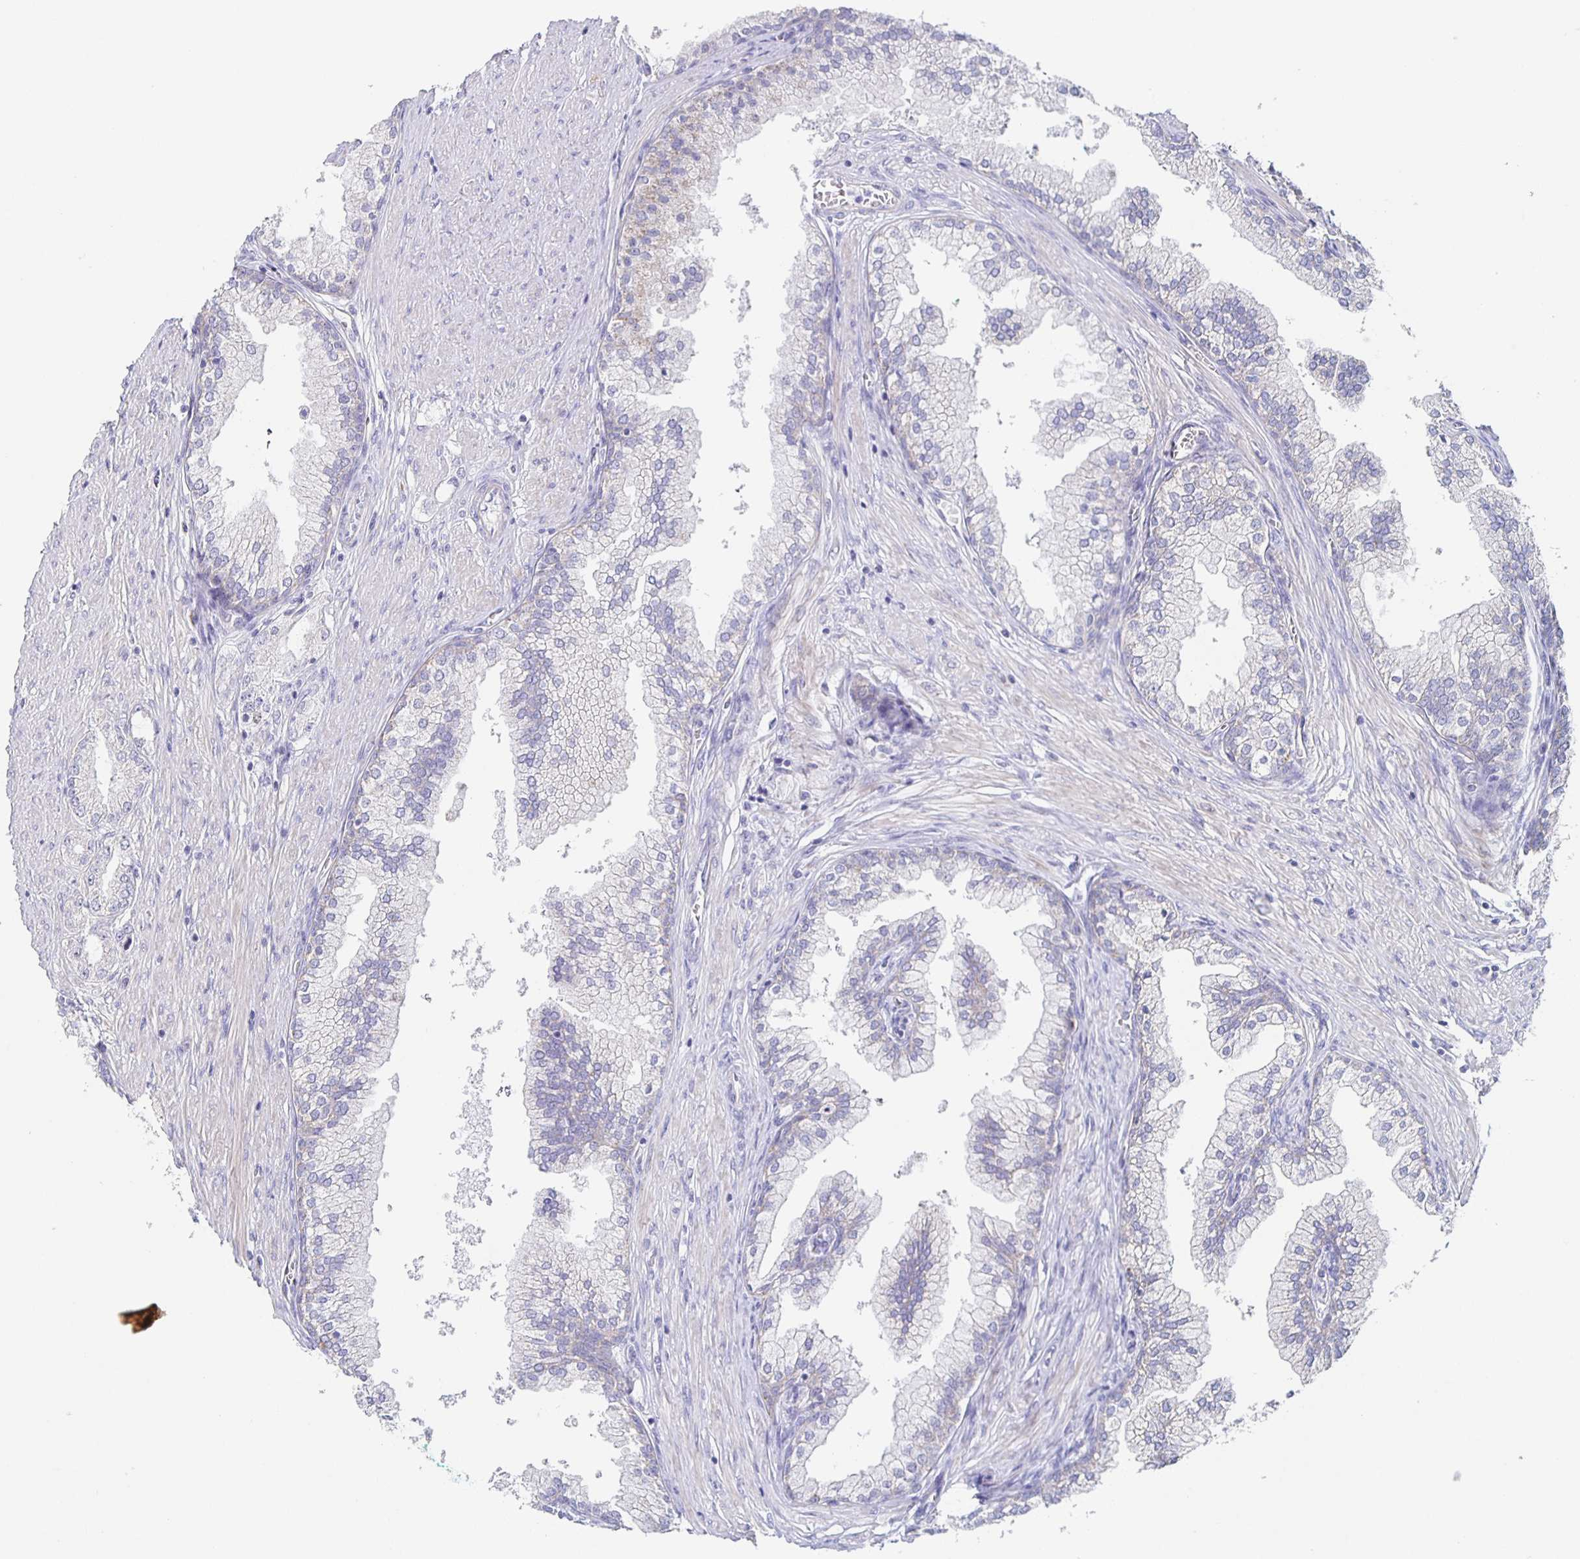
{"staining": {"intensity": "negative", "quantity": "none", "location": "none"}, "tissue": "prostate cancer", "cell_type": "Tumor cells", "image_type": "cancer", "snomed": [{"axis": "morphology", "description": "Adenocarcinoma, High grade"}, {"axis": "topography", "description": "Prostate"}], "caption": "Immunohistochemistry of prostate cancer (adenocarcinoma (high-grade)) exhibits no staining in tumor cells. The staining was performed using DAB (3,3'-diaminobenzidine) to visualize the protein expression in brown, while the nuclei were stained in blue with hematoxylin (Magnification: 20x).", "gene": "CENPH", "patient": {"sex": "male", "age": 66}}